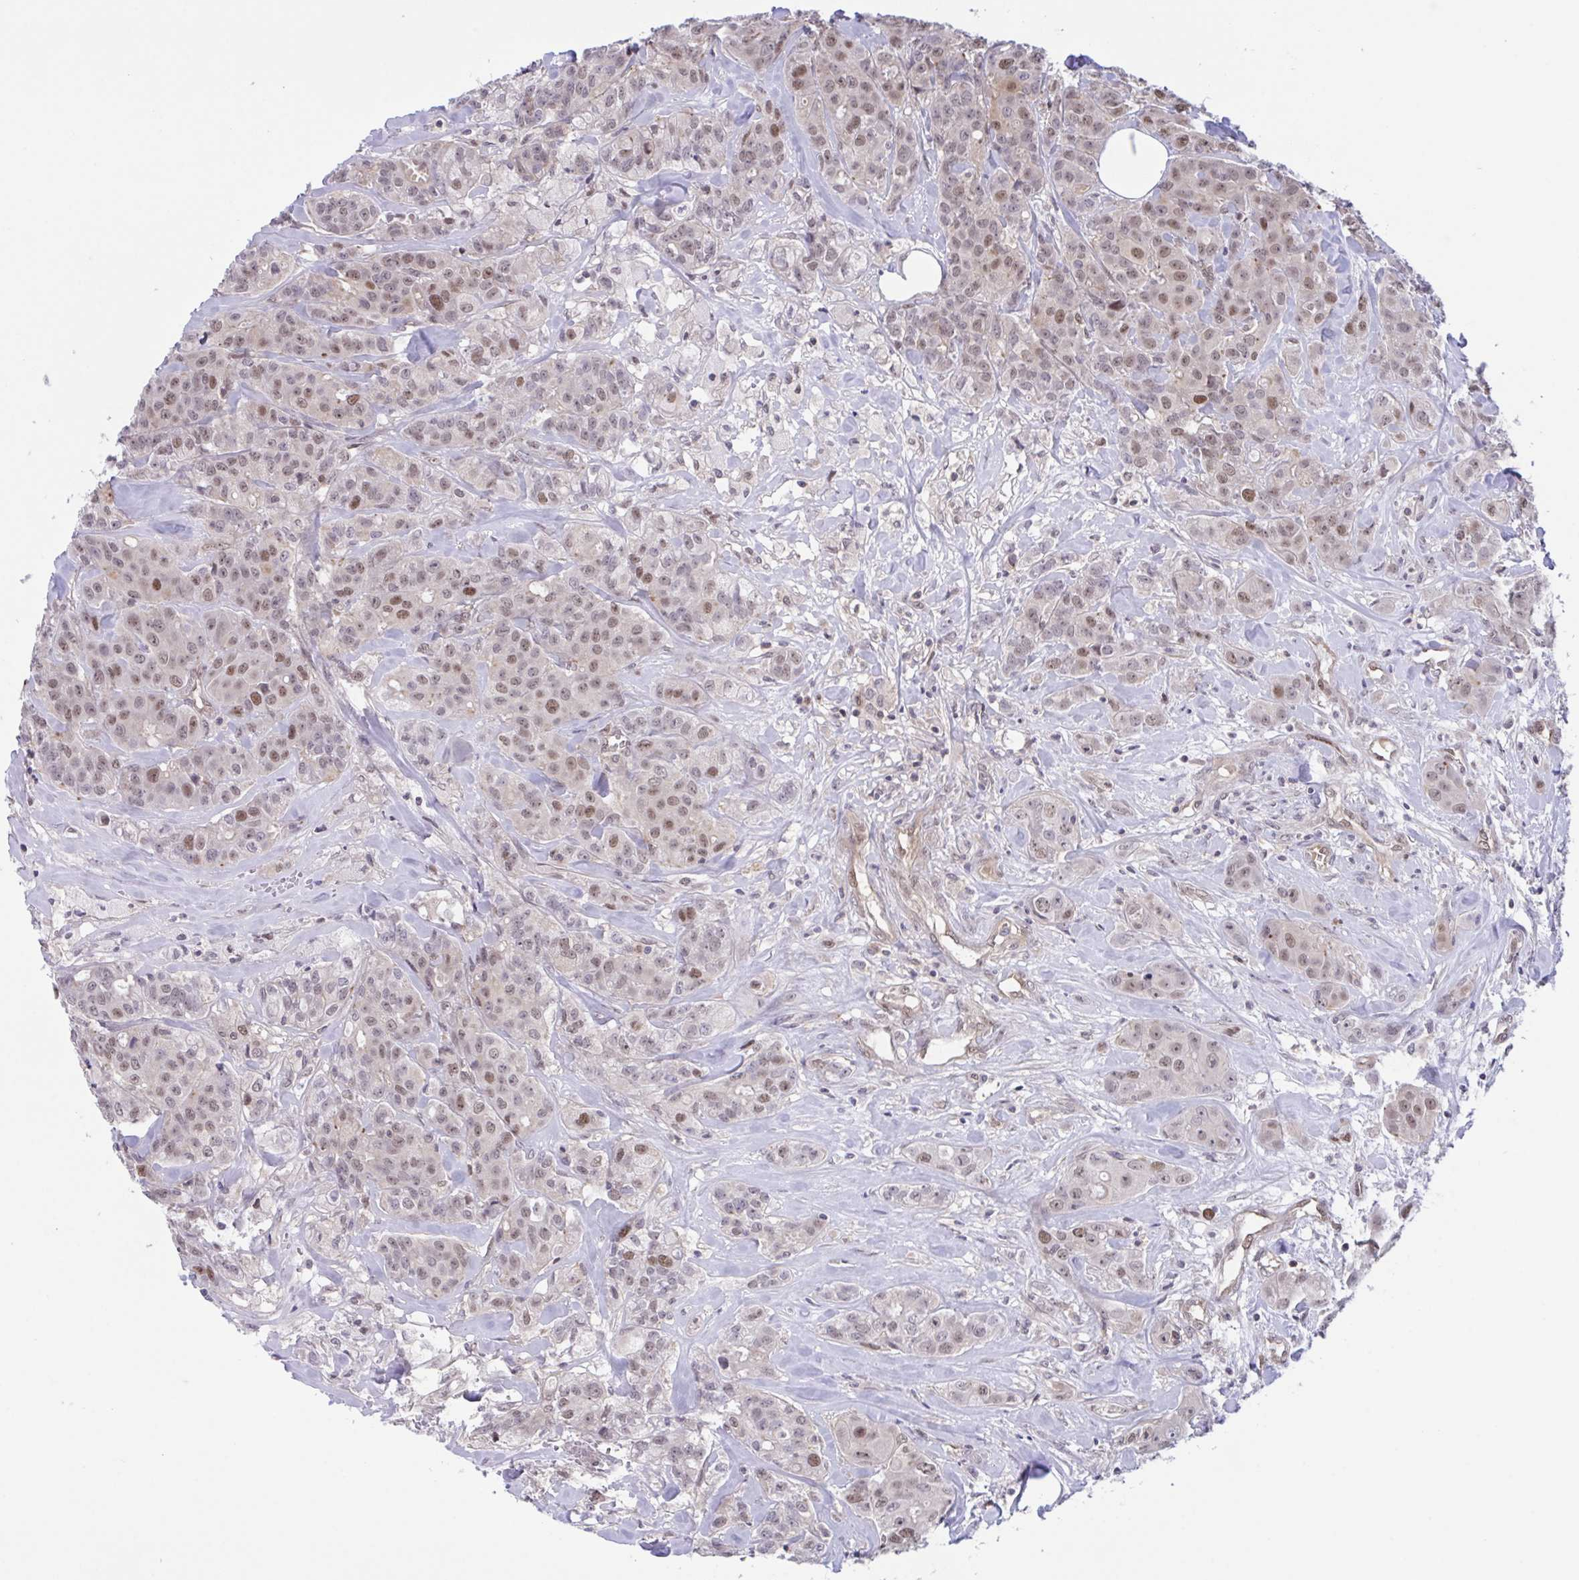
{"staining": {"intensity": "moderate", "quantity": "25%-75%", "location": "nuclear"}, "tissue": "breast cancer", "cell_type": "Tumor cells", "image_type": "cancer", "snomed": [{"axis": "morphology", "description": "Normal tissue, NOS"}, {"axis": "morphology", "description": "Duct carcinoma"}, {"axis": "topography", "description": "Breast"}], "caption": "An IHC photomicrograph of neoplastic tissue is shown. Protein staining in brown labels moderate nuclear positivity in breast intraductal carcinoma within tumor cells.", "gene": "ZNF444", "patient": {"sex": "female", "age": 43}}